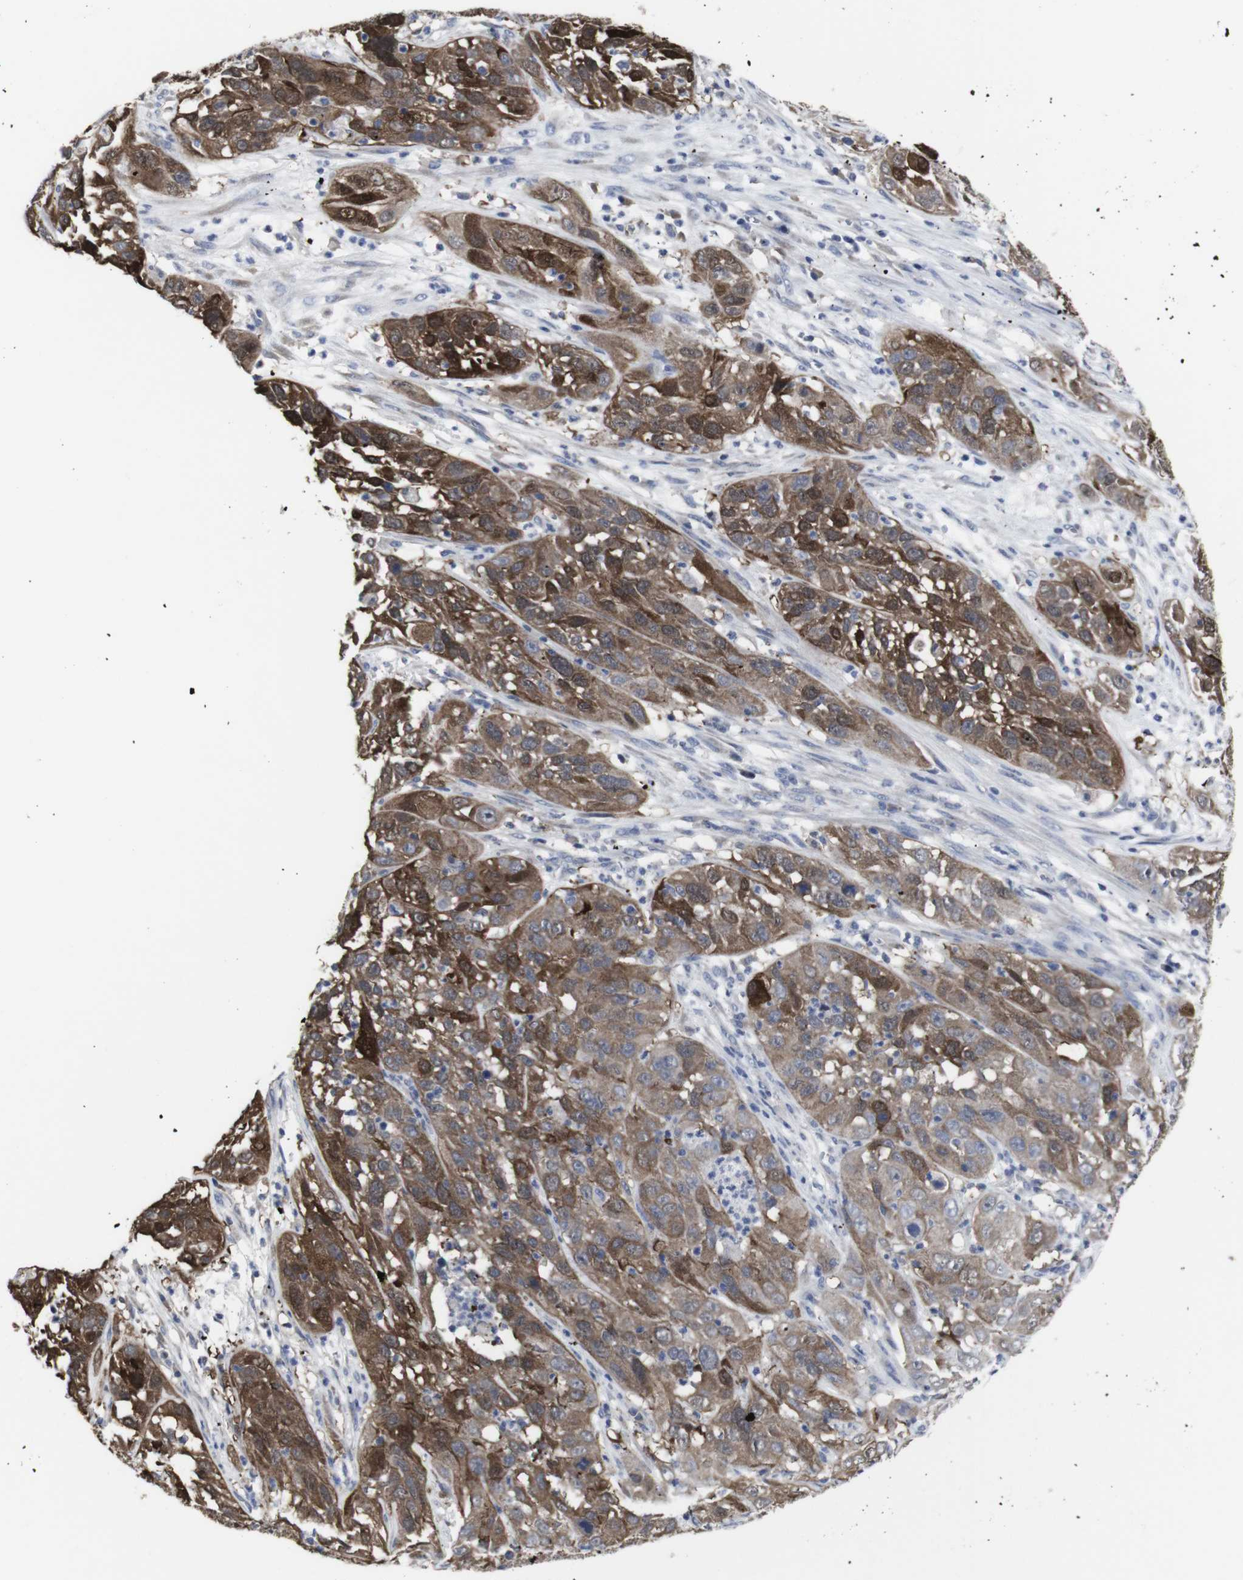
{"staining": {"intensity": "moderate", "quantity": ">75%", "location": "cytoplasmic/membranous"}, "tissue": "cervical cancer", "cell_type": "Tumor cells", "image_type": "cancer", "snomed": [{"axis": "morphology", "description": "Squamous cell carcinoma, NOS"}, {"axis": "topography", "description": "Cervix"}], "caption": "Cervical cancer (squamous cell carcinoma) stained with a protein marker displays moderate staining in tumor cells.", "gene": "SNCG", "patient": {"sex": "female", "age": 32}}